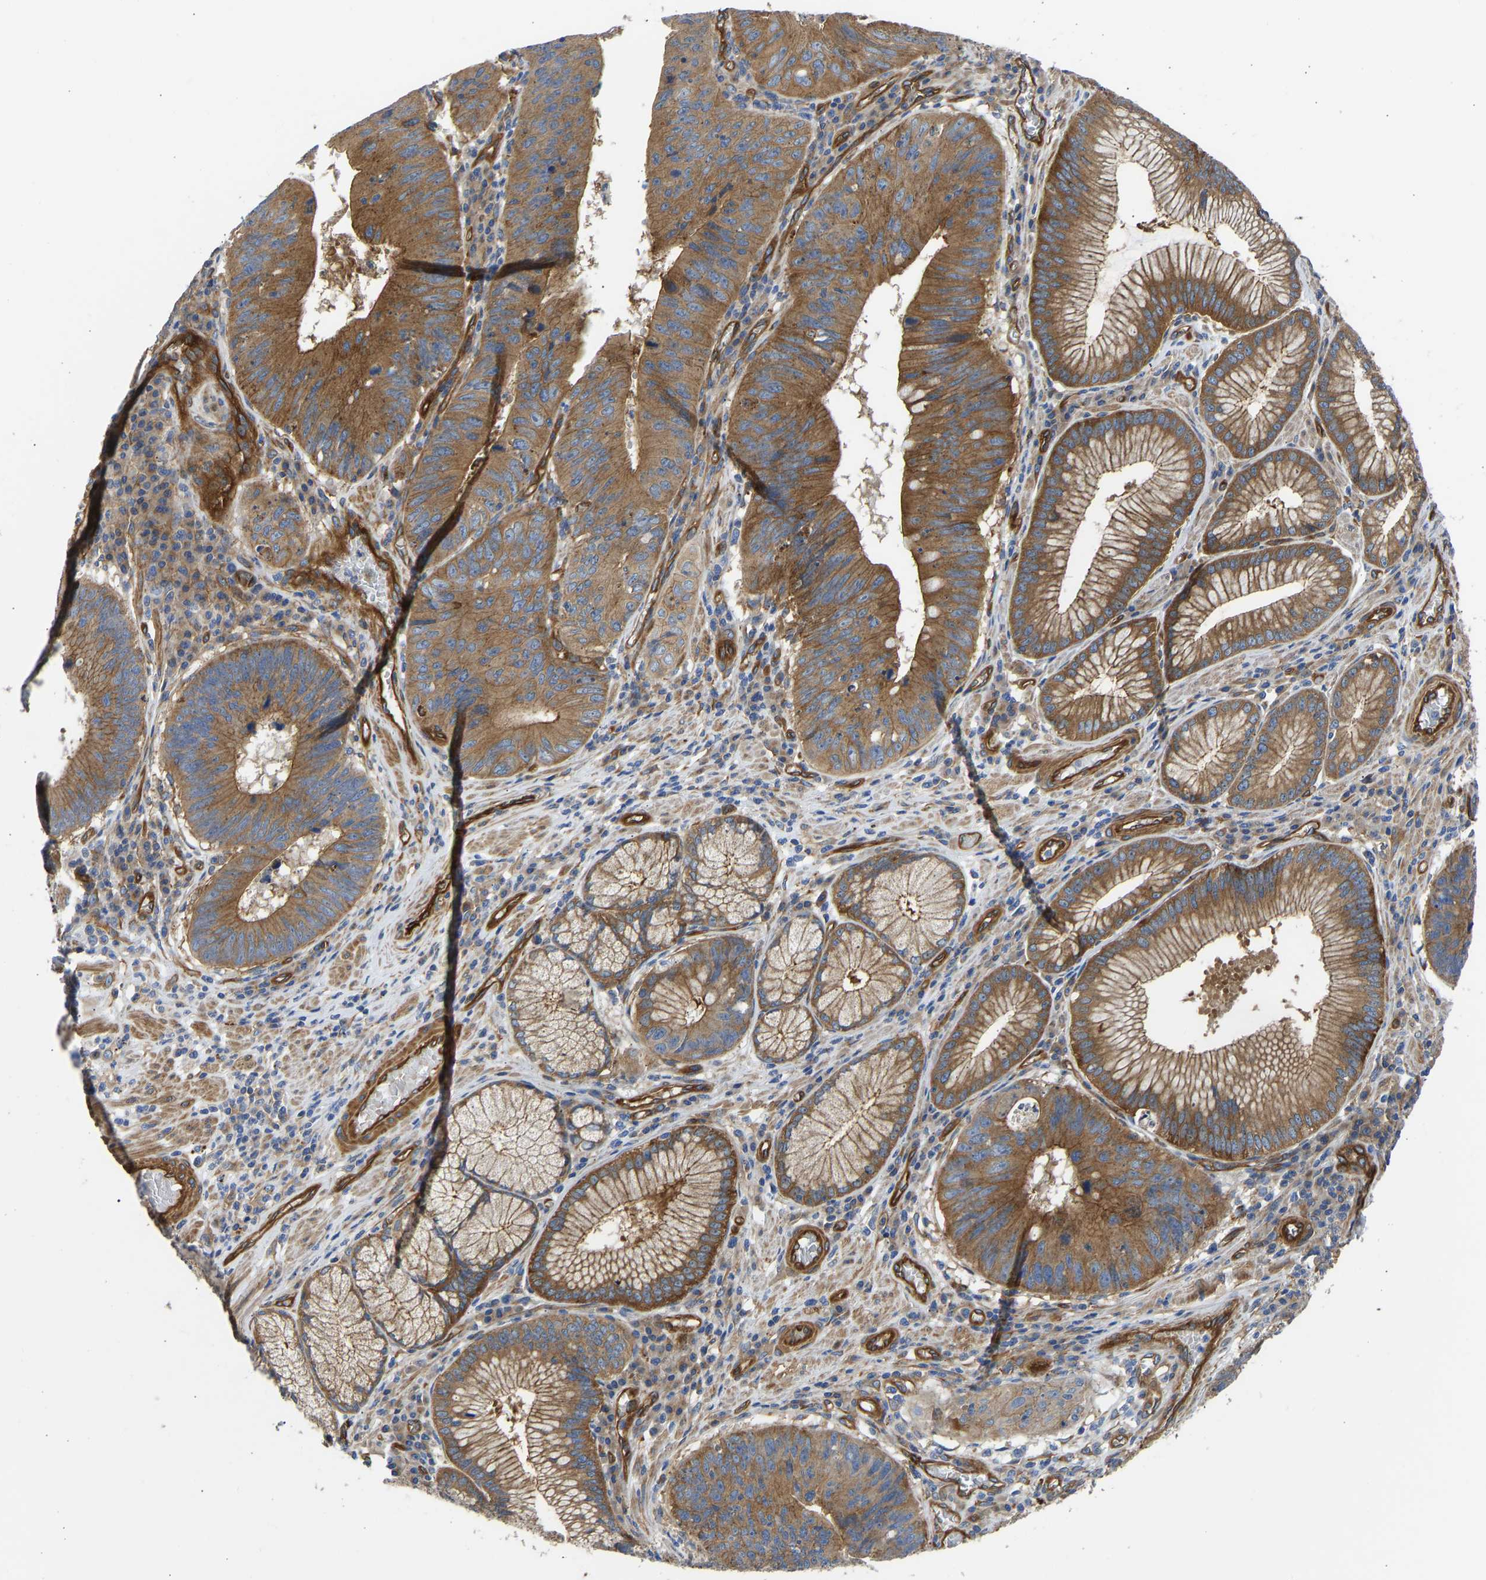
{"staining": {"intensity": "moderate", "quantity": ">75%", "location": "cytoplasmic/membranous"}, "tissue": "stomach cancer", "cell_type": "Tumor cells", "image_type": "cancer", "snomed": [{"axis": "morphology", "description": "Adenocarcinoma, NOS"}, {"axis": "topography", "description": "Stomach"}], "caption": "The photomicrograph shows immunohistochemical staining of stomach adenocarcinoma. There is moderate cytoplasmic/membranous staining is identified in approximately >75% of tumor cells.", "gene": "MYO1C", "patient": {"sex": "male", "age": 59}}